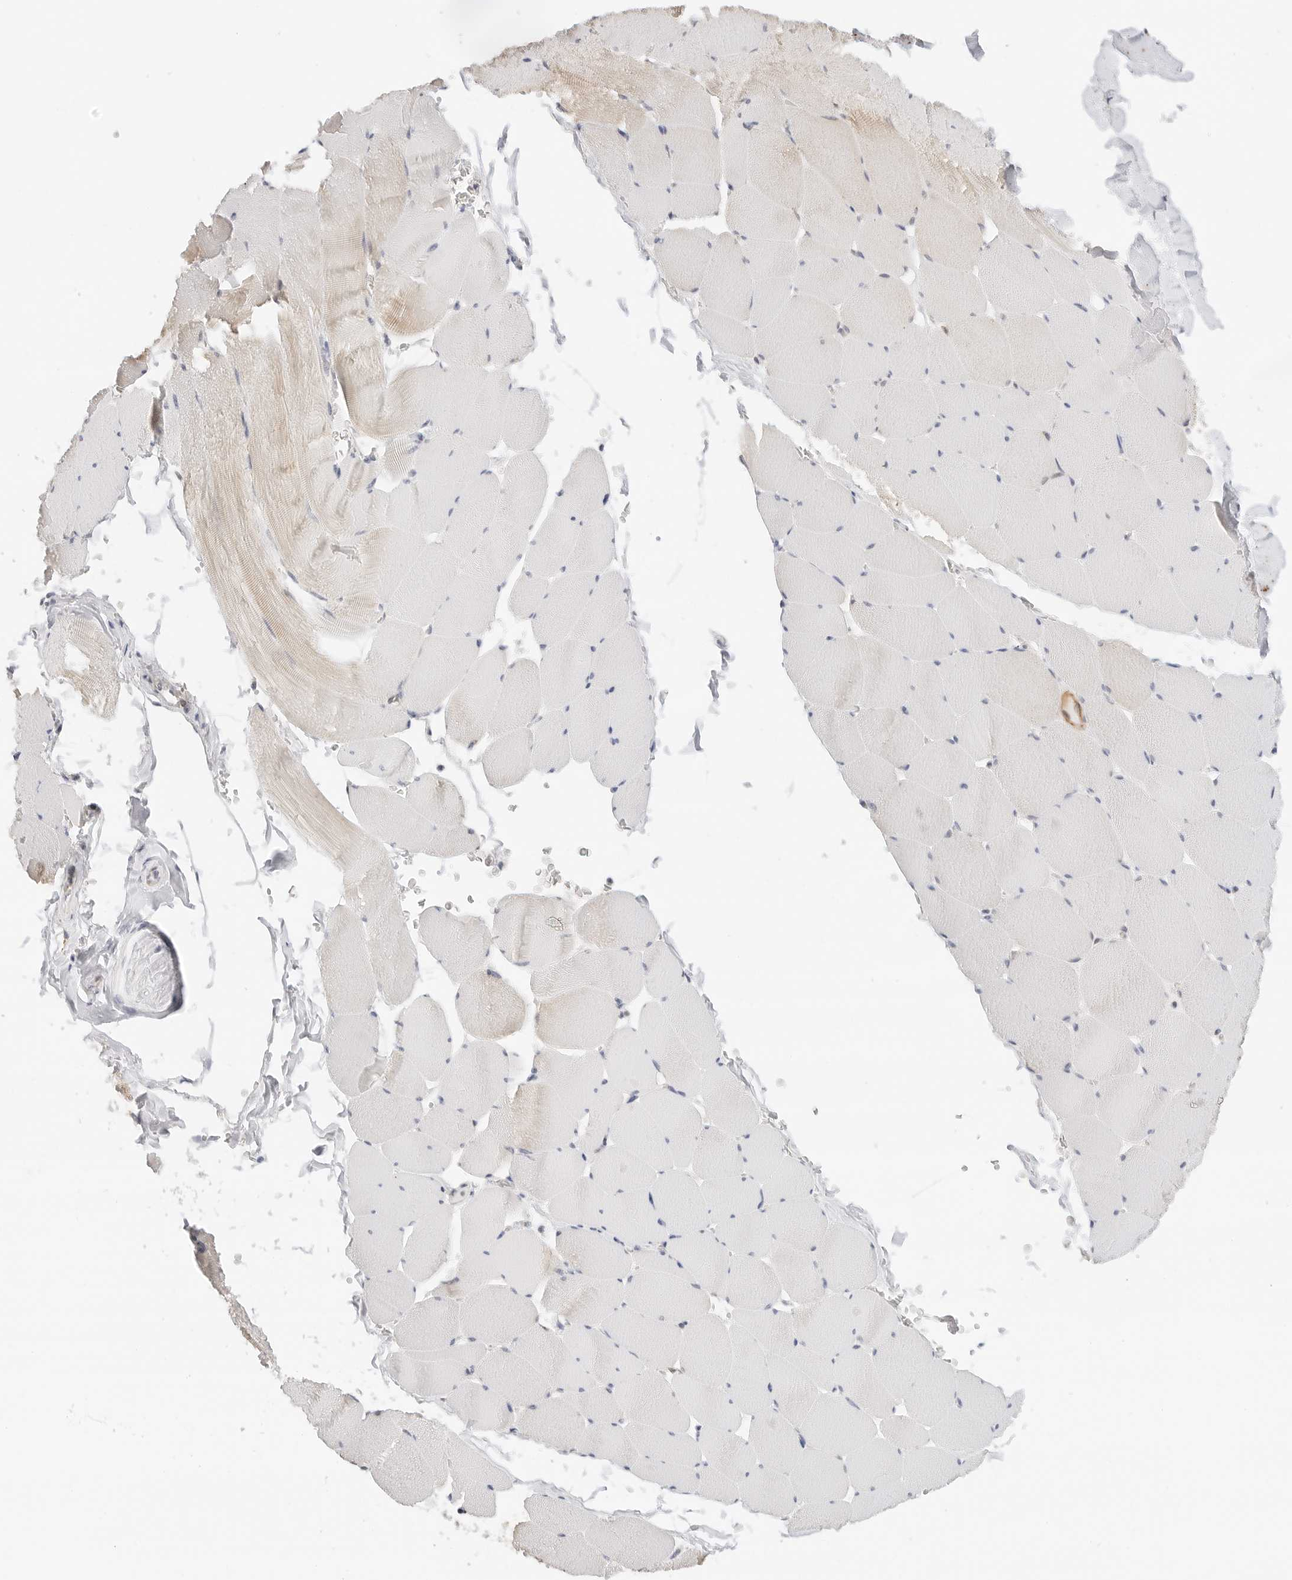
{"staining": {"intensity": "weak", "quantity": "<25%", "location": "cytoplasmic/membranous"}, "tissue": "skeletal muscle", "cell_type": "Myocytes", "image_type": "normal", "snomed": [{"axis": "morphology", "description": "Normal tissue, NOS"}, {"axis": "topography", "description": "Skeletal muscle"}], "caption": "IHC image of benign skeletal muscle stained for a protein (brown), which displays no staining in myocytes.", "gene": "GORAB", "patient": {"sex": "male", "age": 62}}